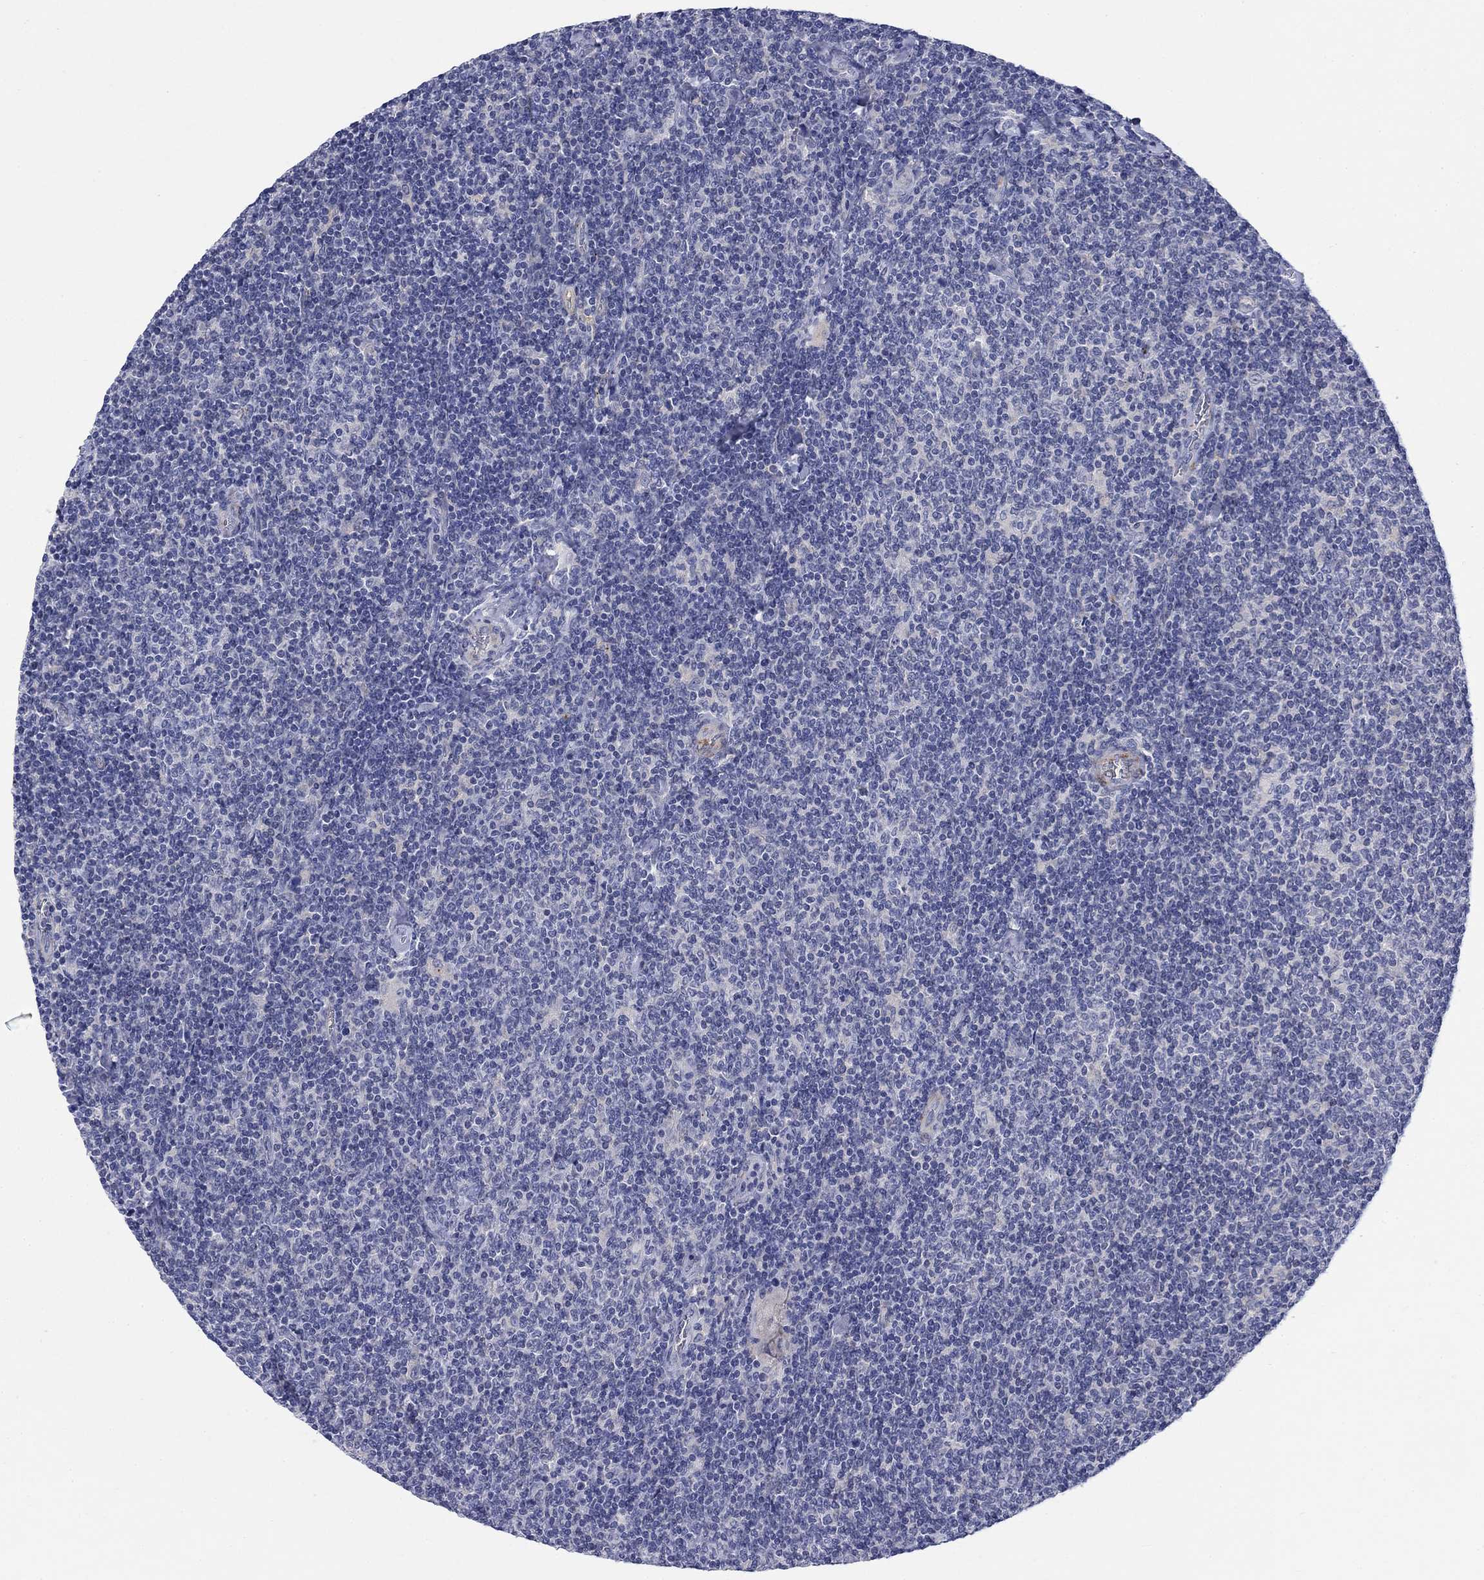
{"staining": {"intensity": "negative", "quantity": "none", "location": "none"}, "tissue": "lymphoma", "cell_type": "Tumor cells", "image_type": "cancer", "snomed": [{"axis": "morphology", "description": "Malignant lymphoma, non-Hodgkin's type, Low grade"}, {"axis": "topography", "description": "Lymph node"}], "caption": "Protein analysis of low-grade malignant lymphoma, non-Hodgkin's type shows no significant positivity in tumor cells.", "gene": "PTPRZ1", "patient": {"sex": "male", "age": 52}}